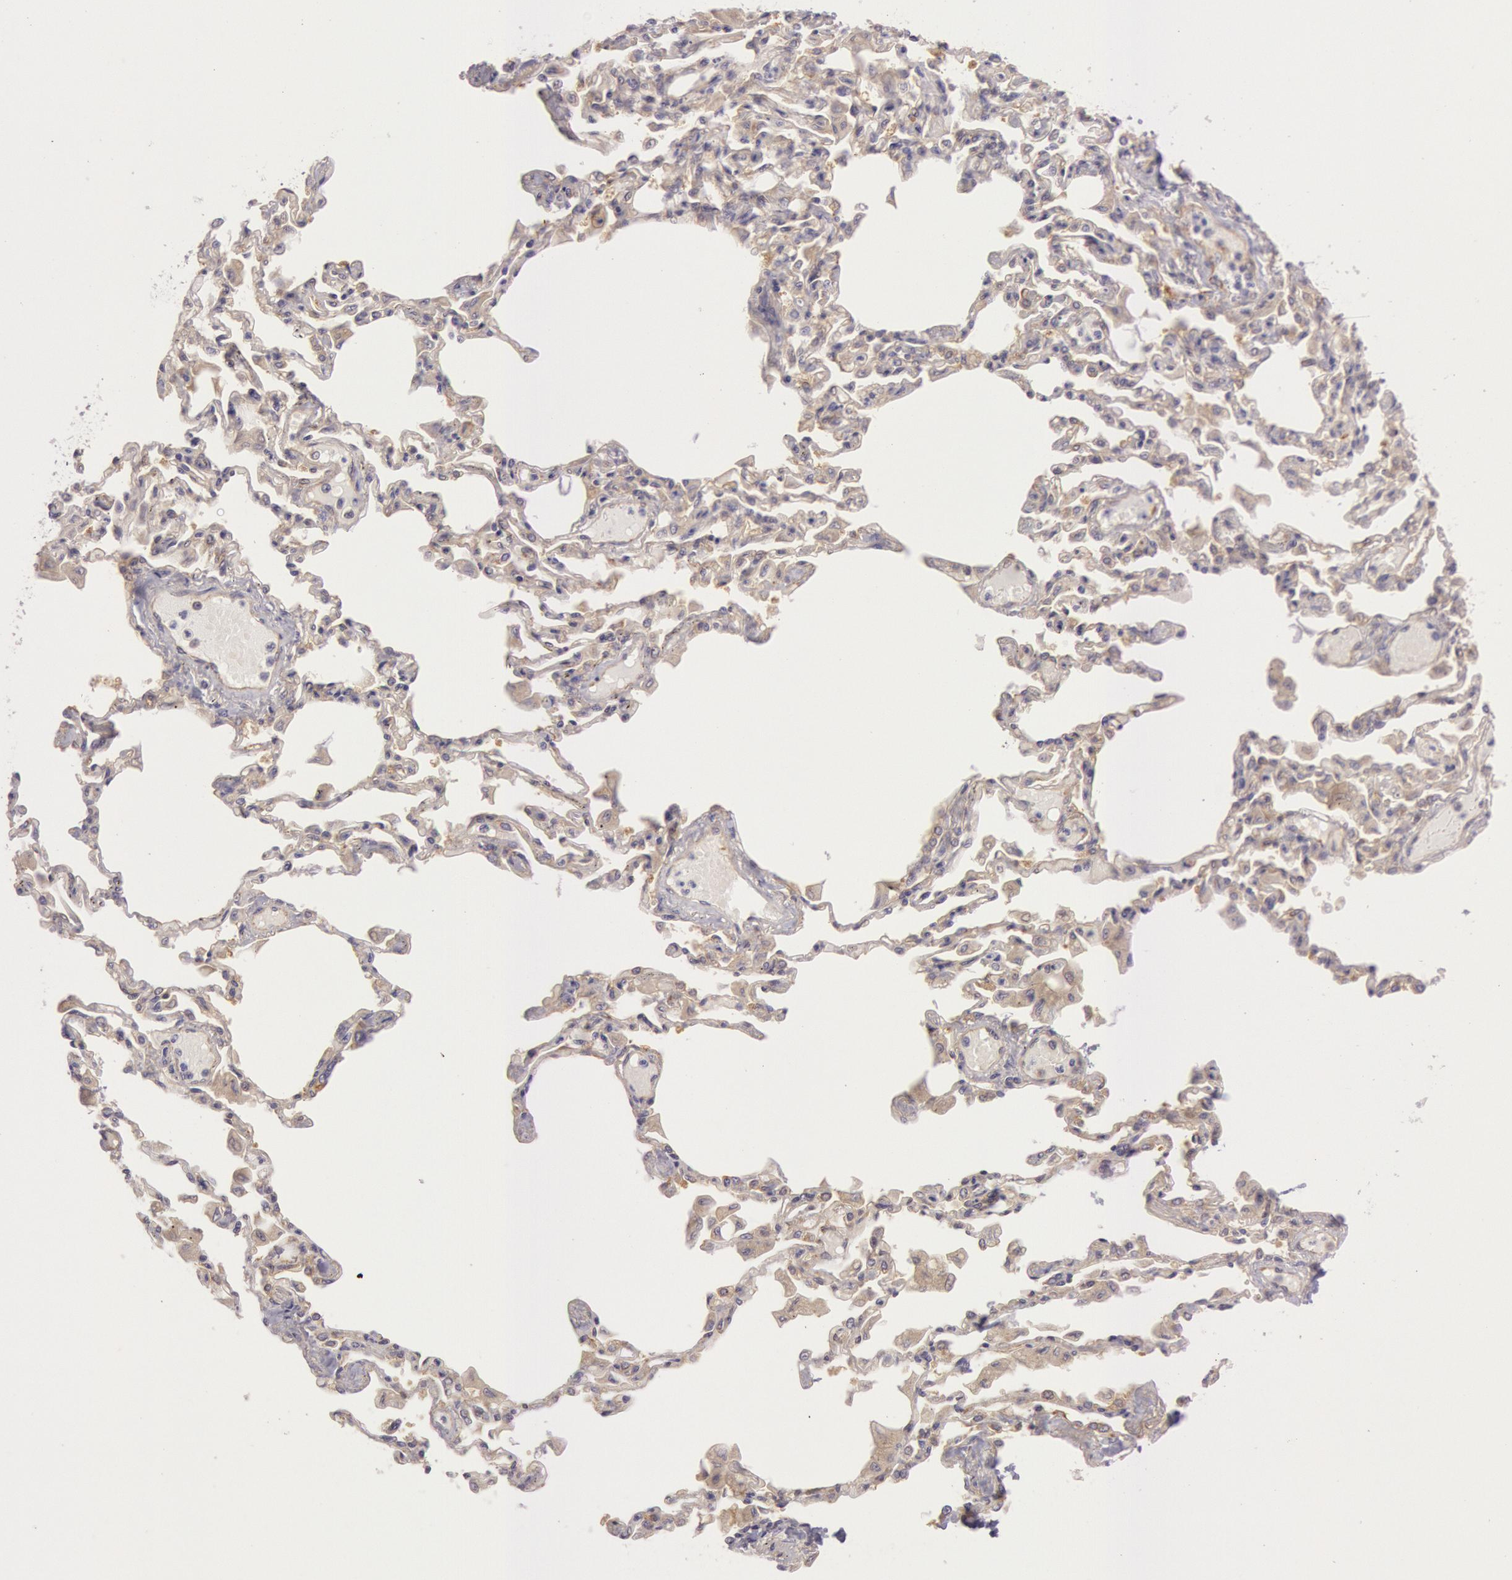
{"staining": {"intensity": "weak", "quantity": ">75%", "location": "cytoplasmic/membranous"}, "tissue": "adipose tissue", "cell_type": "Adipocytes", "image_type": "normal", "snomed": [{"axis": "morphology", "description": "Normal tissue, NOS"}, {"axis": "topography", "description": "Bronchus"}, {"axis": "topography", "description": "Lung"}], "caption": "Protein staining of normal adipose tissue shows weak cytoplasmic/membranous staining in about >75% of adipocytes. (brown staining indicates protein expression, while blue staining denotes nuclei).", "gene": "CHUK", "patient": {"sex": "female", "age": 49}}